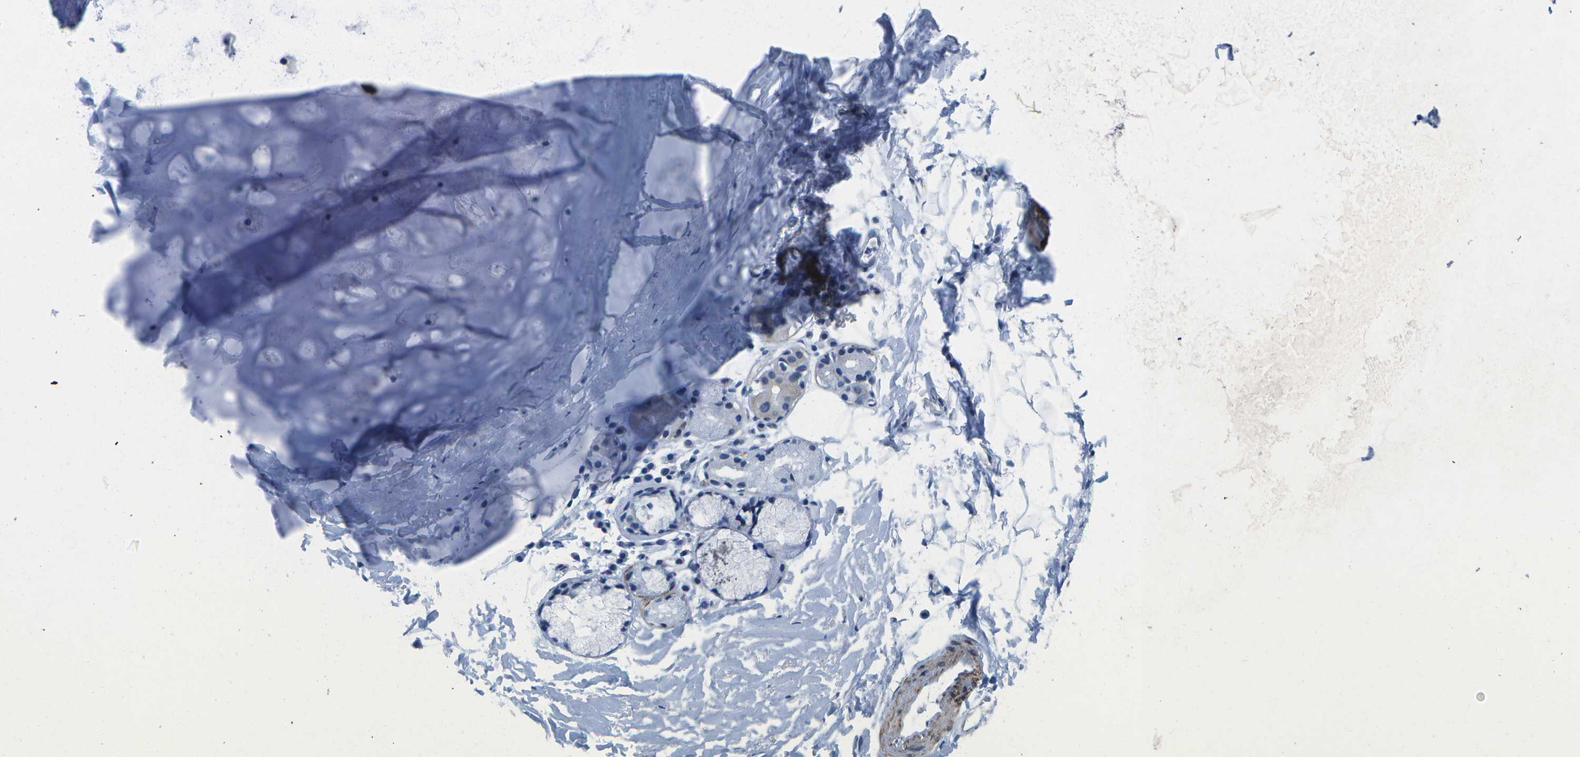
{"staining": {"intensity": "negative", "quantity": "none", "location": "none"}, "tissue": "adipose tissue", "cell_type": "Adipocytes", "image_type": "normal", "snomed": [{"axis": "morphology", "description": "Normal tissue, NOS"}, {"axis": "topography", "description": "Cartilage tissue"}, {"axis": "topography", "description": "Bronchus"}], "caption": "High magnification brightfield microscopy of normal adipose tissue stained with DAB (3,3'-diaminobenzidine) (brown) and counterstained with hematoxylin (blue): adipocytes show no significant expression. (Brightfield microscopy of DAB (3,3'-diaminobenzidine) immunohistochemistry (IHC) at high magnification).", "gene": "ADGRG6", "patient": {"sex": "female", "age": 53}}